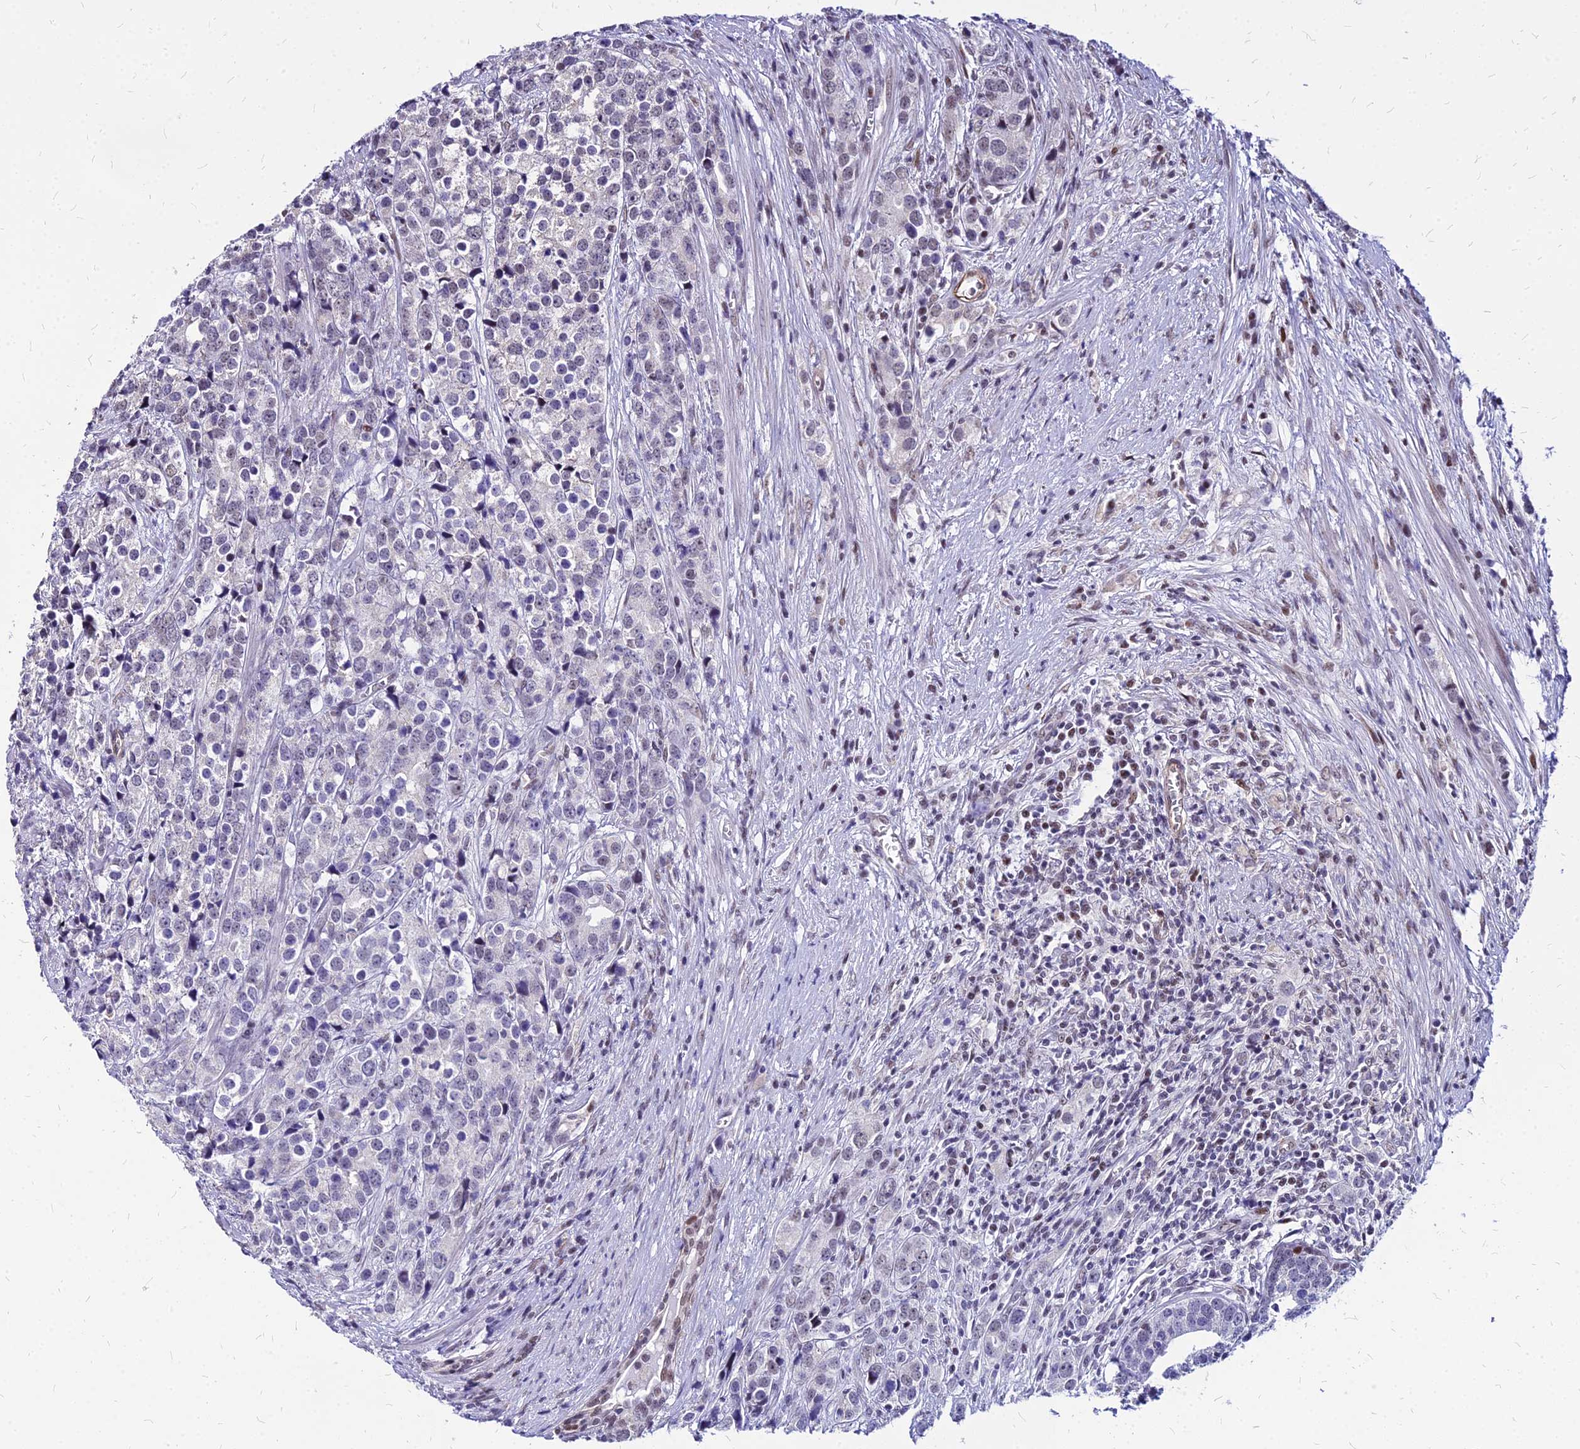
{"staining": {"intensity": "negative", "quantity": "none", "location": "none"}, "tissue": "prostate cancer", "cell_type": "Tumor cells", "image_type": "cancer", "snomed": [{"axis": "morphology", "description": "Adenocarcinoma, High grade"}, {"axis": "topography", "description": "Prostate"}], "caption": "This is an immunohistochemistry image of adenocarcinoma (high-grade) (prostate). There is no expression in tumor cells.", "gene": "FDX2", "patient": {"sex": "male", "age": 71}}